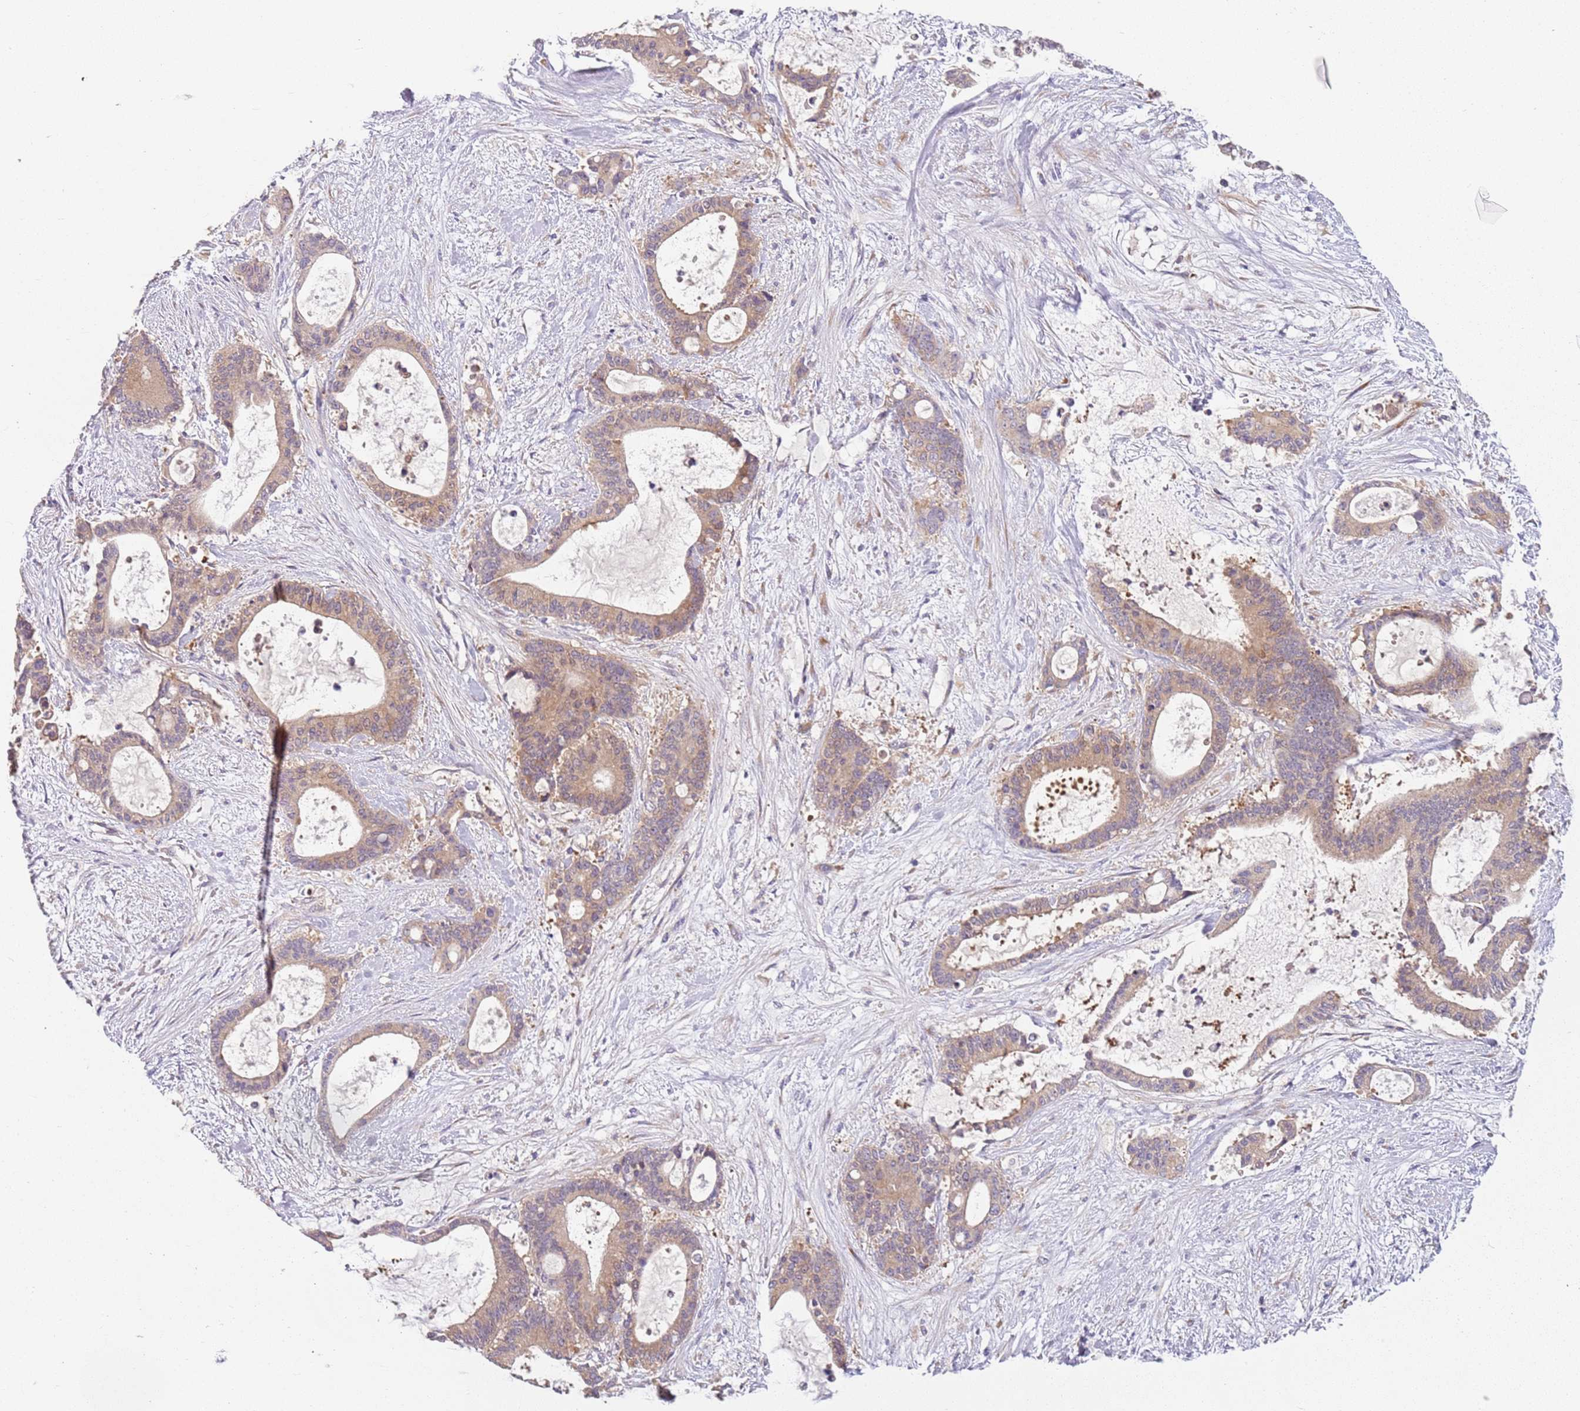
{"staining": {"intensity": "weak", "quantity": ">75%", "location": "cytoplasmic/membranous"}, "tissue": "liver cancer", "cell_type": "Tumor cells", "image_type": "cancer", "snomed": [{"axis": "morphology", "description": "Normal tissue, NOS"}, {"axis": "morphology", "description": "Cholangiocarcinoma"}, {"axis": "topography", "description": "Liver"}, {"axis": "topography", "description": "Peripheral nerve tissue"}], "caption": "The immunohistochemical stain highlights weak cytoplasmic/membranous positivity in tumor cells of cholangiocarcinoma (liver) tissue. Ihc stains the protein in brown and the nuclei are stained blue.", "gene": "RPS28", "patient": {"sex": "female", "age": 73}}